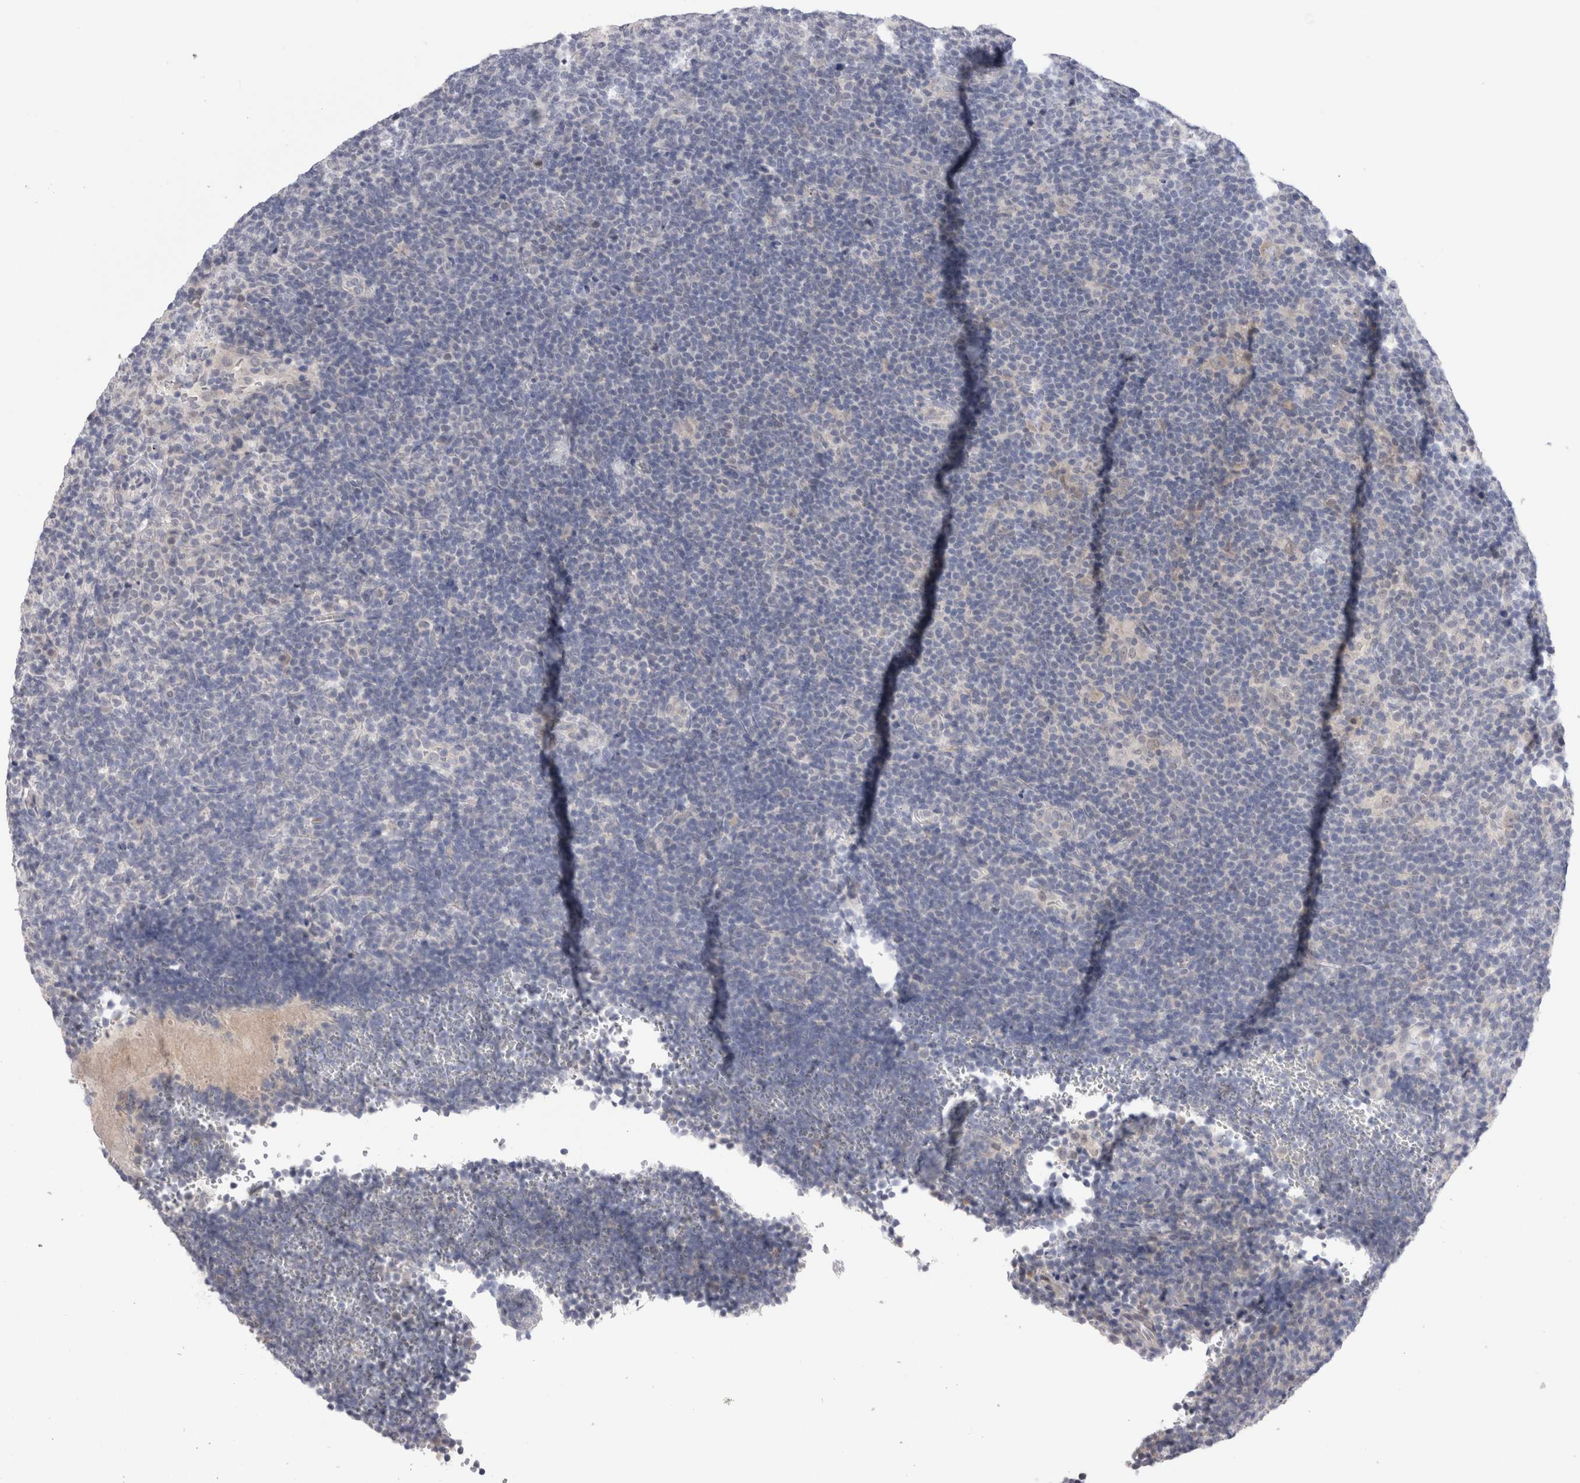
{"staining": {"intensity": "negative", "quantity": "none", "location": "none"}, "tissue": "lymphoma", "cell_type": "Tumor cells", "image_type": "cancer", "snomed": [{"axis": "morphology", "description": "Hodgkin's disease, NOS"}, {"axis": "topography", "description": "Lymph node"}], "caption": "Photomicrograph shows no protein expression in tumor cells of Hodgkin's disease tissue.", "gene": "CRYBG1", "patient": {"sex": "female", "age": 57}}